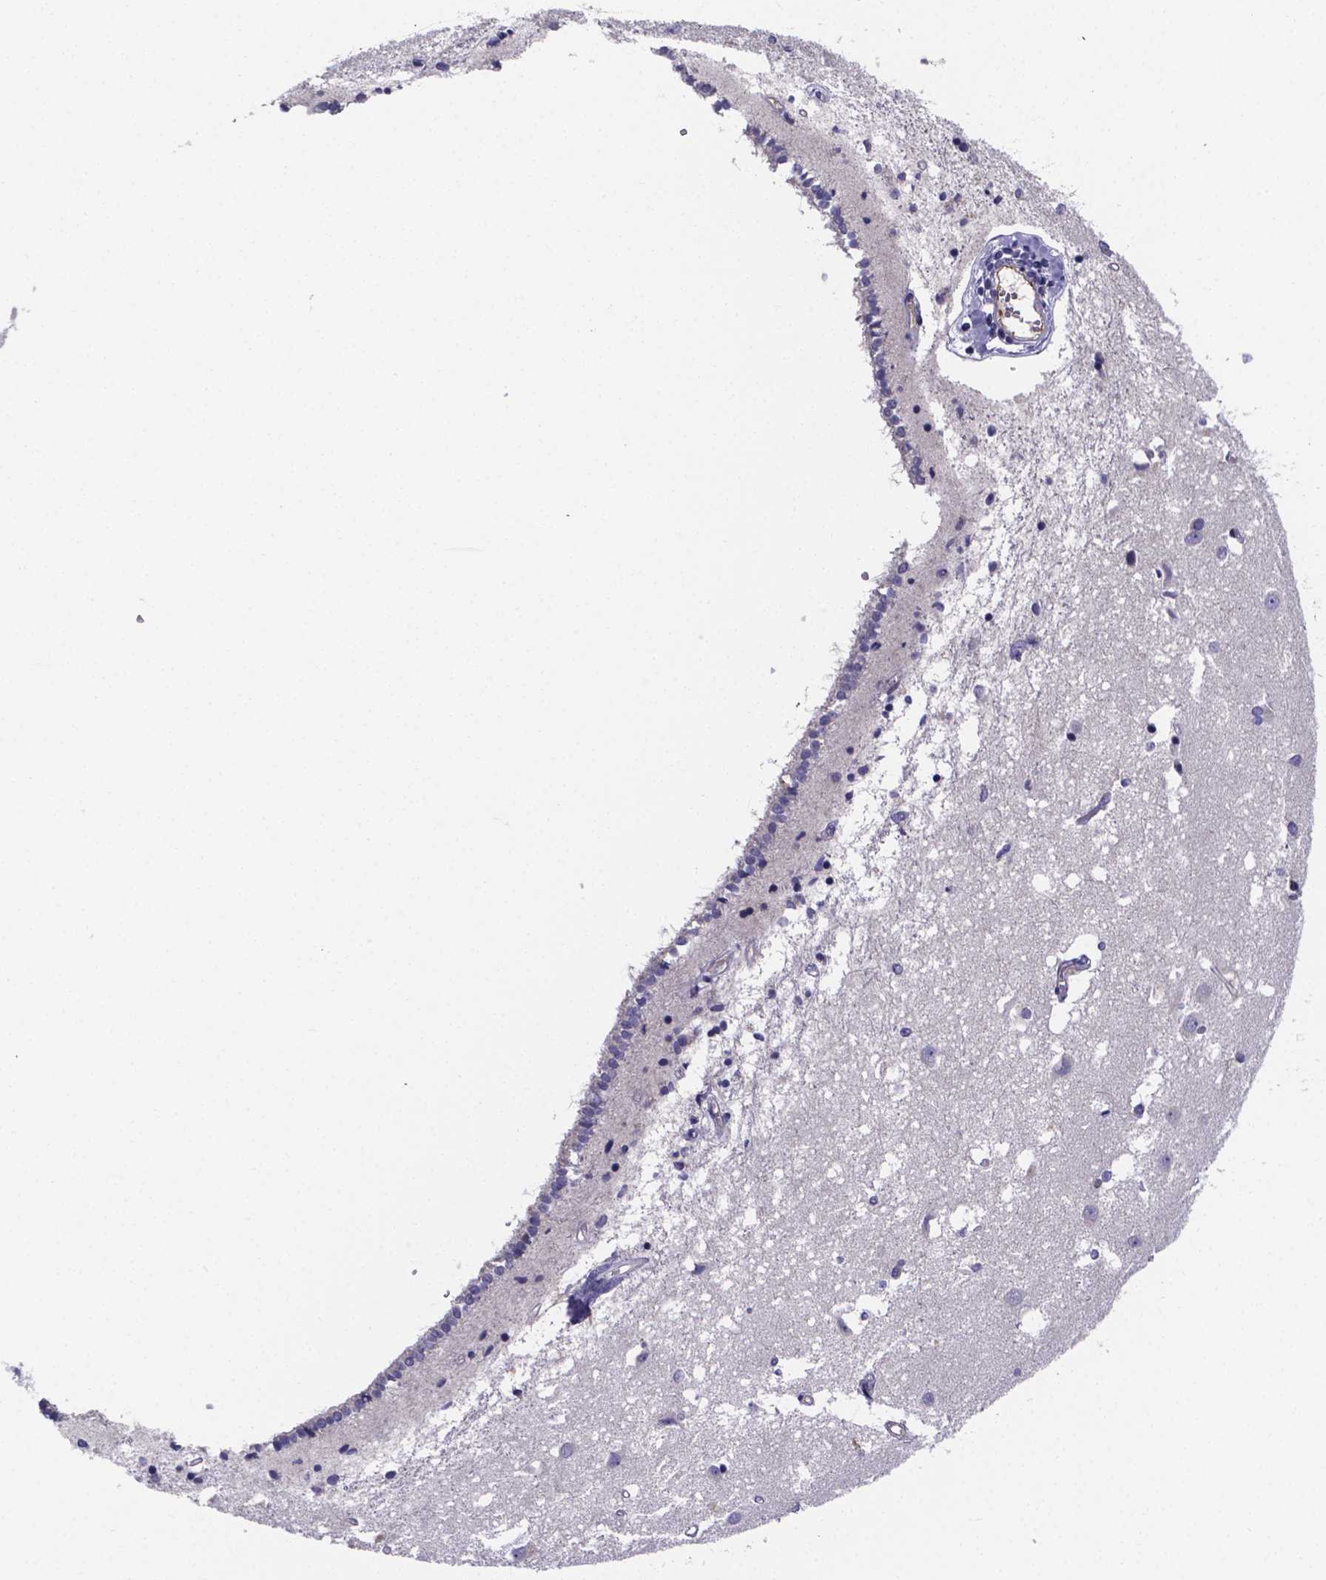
{"staining": {"intensity": "negative", "quantity": "none", "location": "none"}, "tissue": "caudate", "cell_type": "Glial cells", "image_type": "normal", "snomed": [{"axis": "morphology", "description": "Normal tissue, NOS"}, {"axis": "topography", "description": "Lateral ventricle wall"}], "caption": "High power microscopy histopathology image of an immunohistochemistry (IHC) micrograph of unremarkable caudate, revealing no significant positivity in glial cells.", "gene": "SFRP4", "patient": {"sex": "male", "age": 54}}